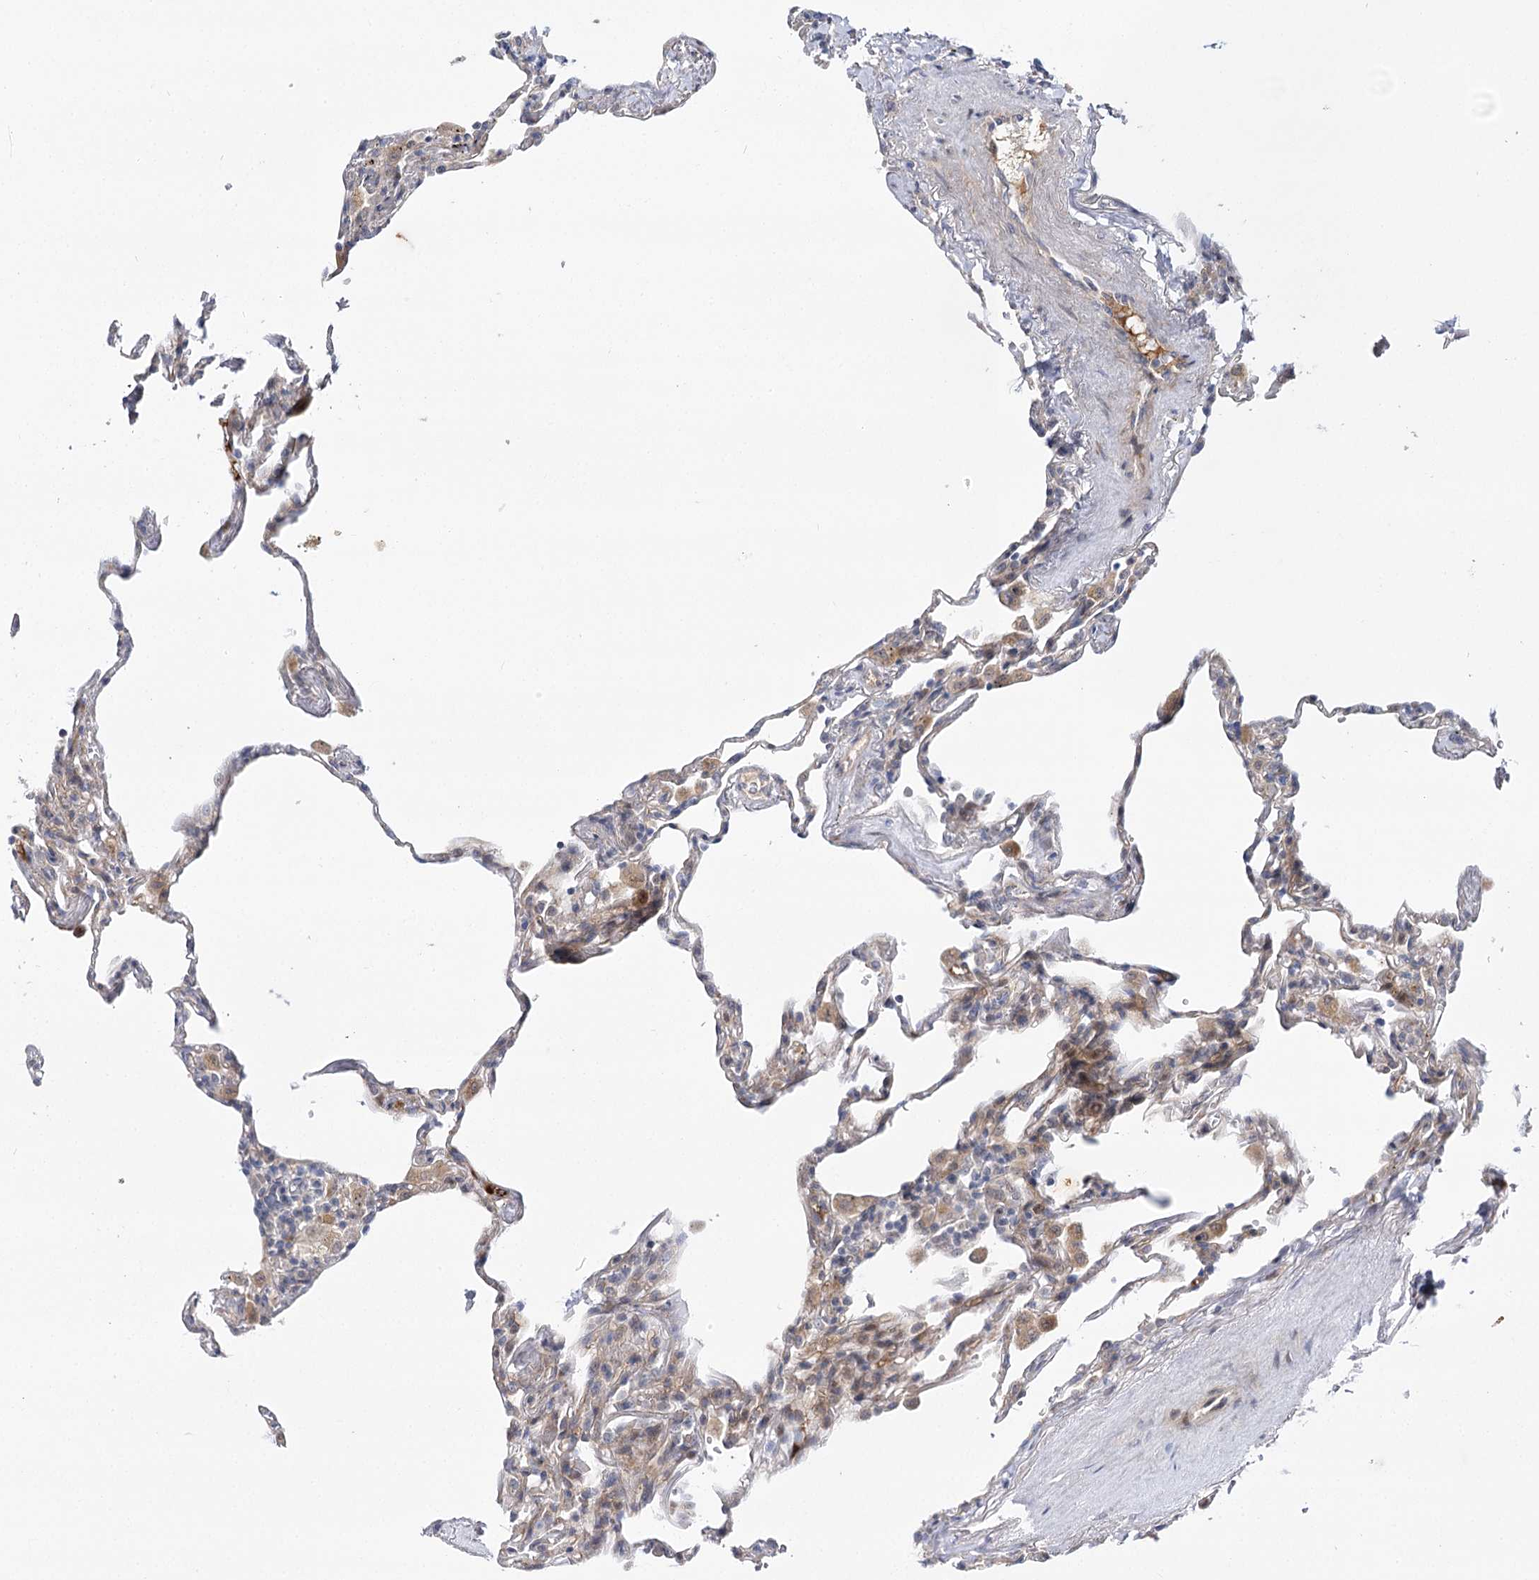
{"staining": {"intensity": "weak", "quantity": "<25%", "location": "cytoplasmic/membranous"}, "tissue": "lung", "cell_type": "Alveolar cells", "image_type": "normal", "snomed": [{"axis": "morphology", "description": "Normal tissue, NOS"}, {"axis": "topography", "description": "Lung"}], "caption": "Immunohistochemistry histopathology image of benign lung stained for a protein (brown), which reveals no positivity in alveolar cells.", "gene": "ARHGAP32", "patient": {"sex": "male", "age": 59}}